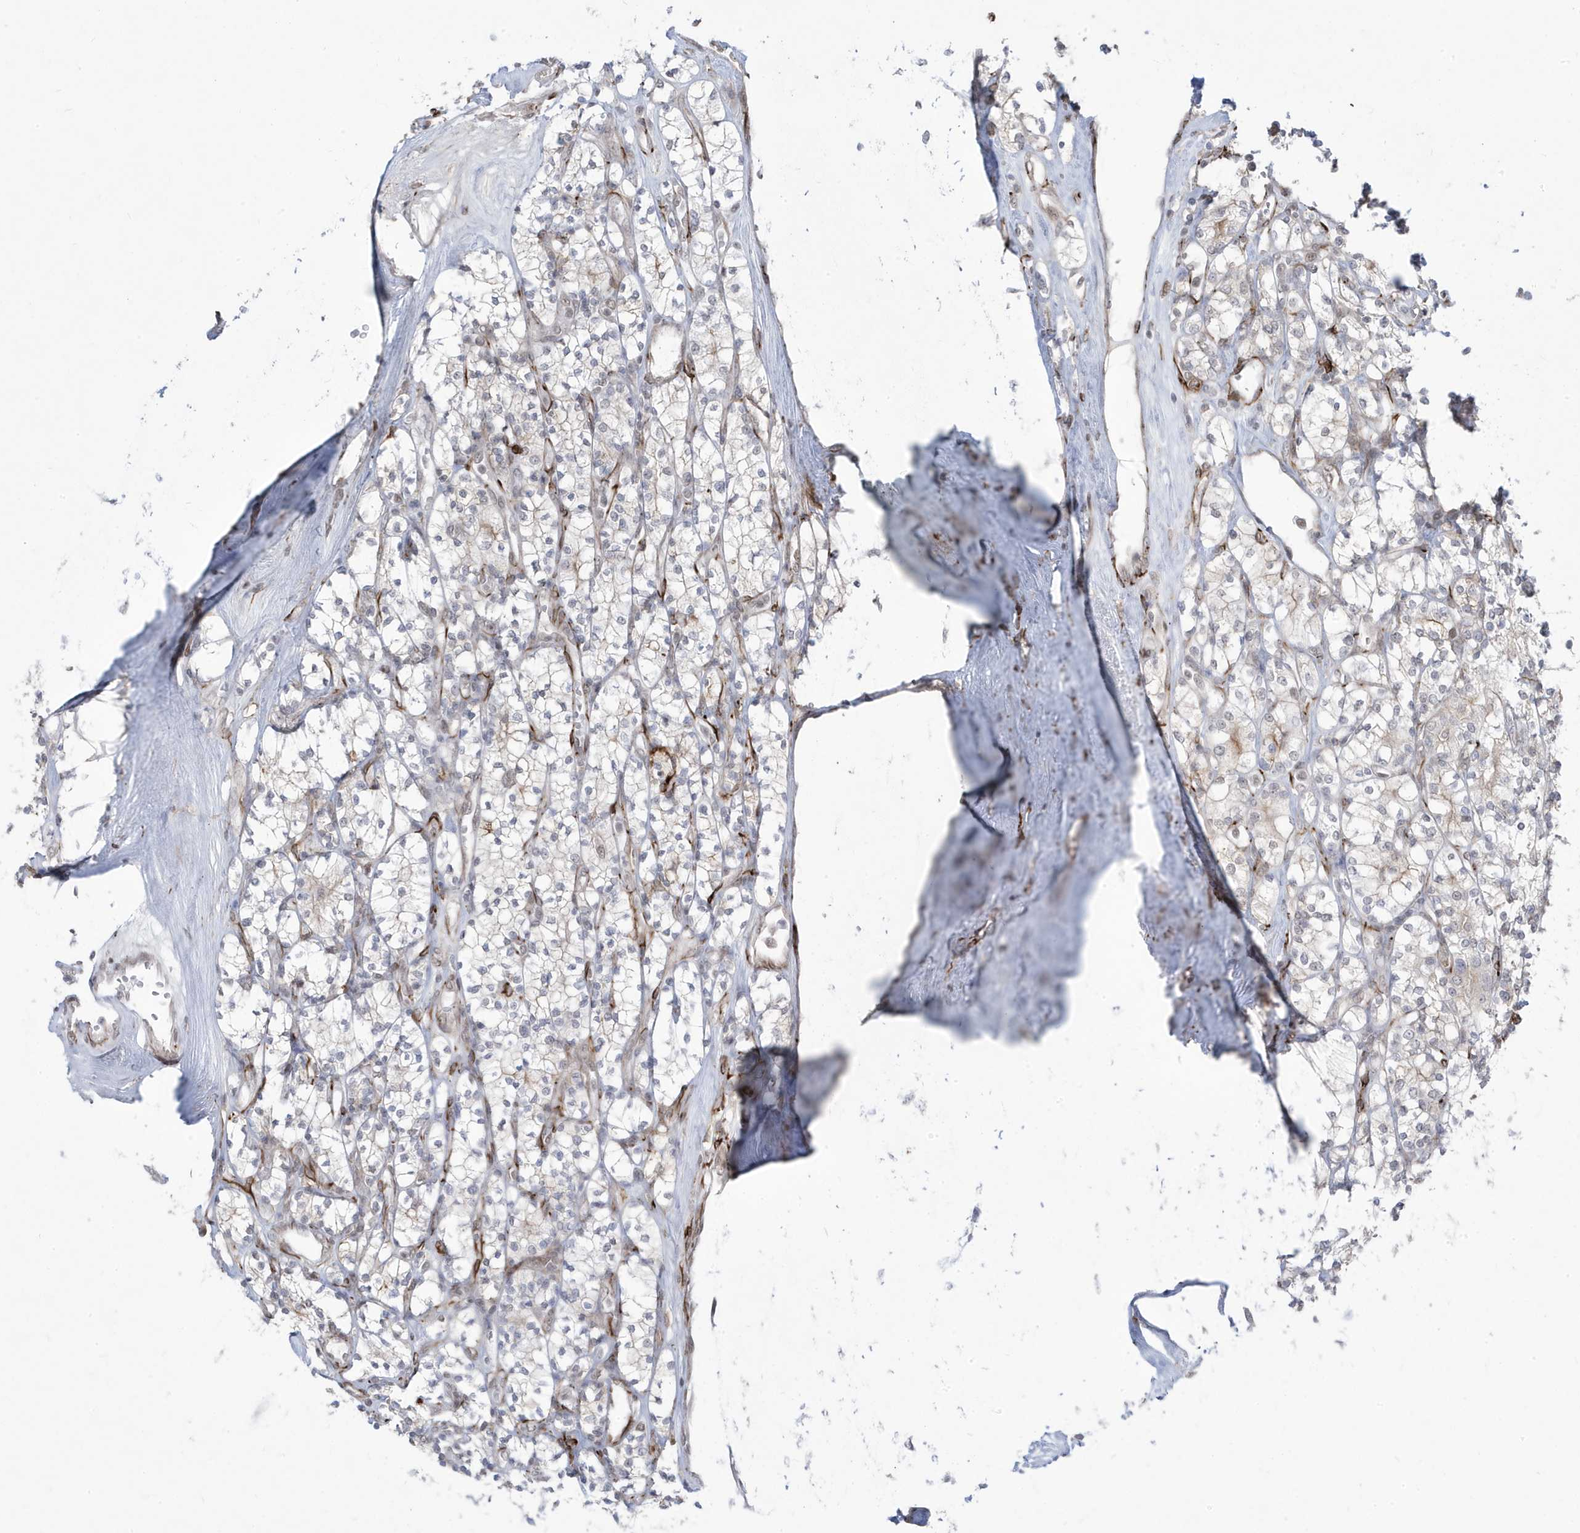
{"staining": {"intensity": "negative", "quantity": "none", "location": "none"}, "tissue": "renal cancer", "cell_type": "Tumor cells", "image_type": "cancer", "snomed": [{"axis": "morphology", "description": "Adenocarcinoma, NOS"}, {"axis": "topography", "description": "Kidney"}], "caption": "Human adenocarcinoma (renal) stained for a protein using IHC shows no positivity in tumor cells.", "gene": "ADAMTSL3", "patient": {"sex": "male", "age": 77}}